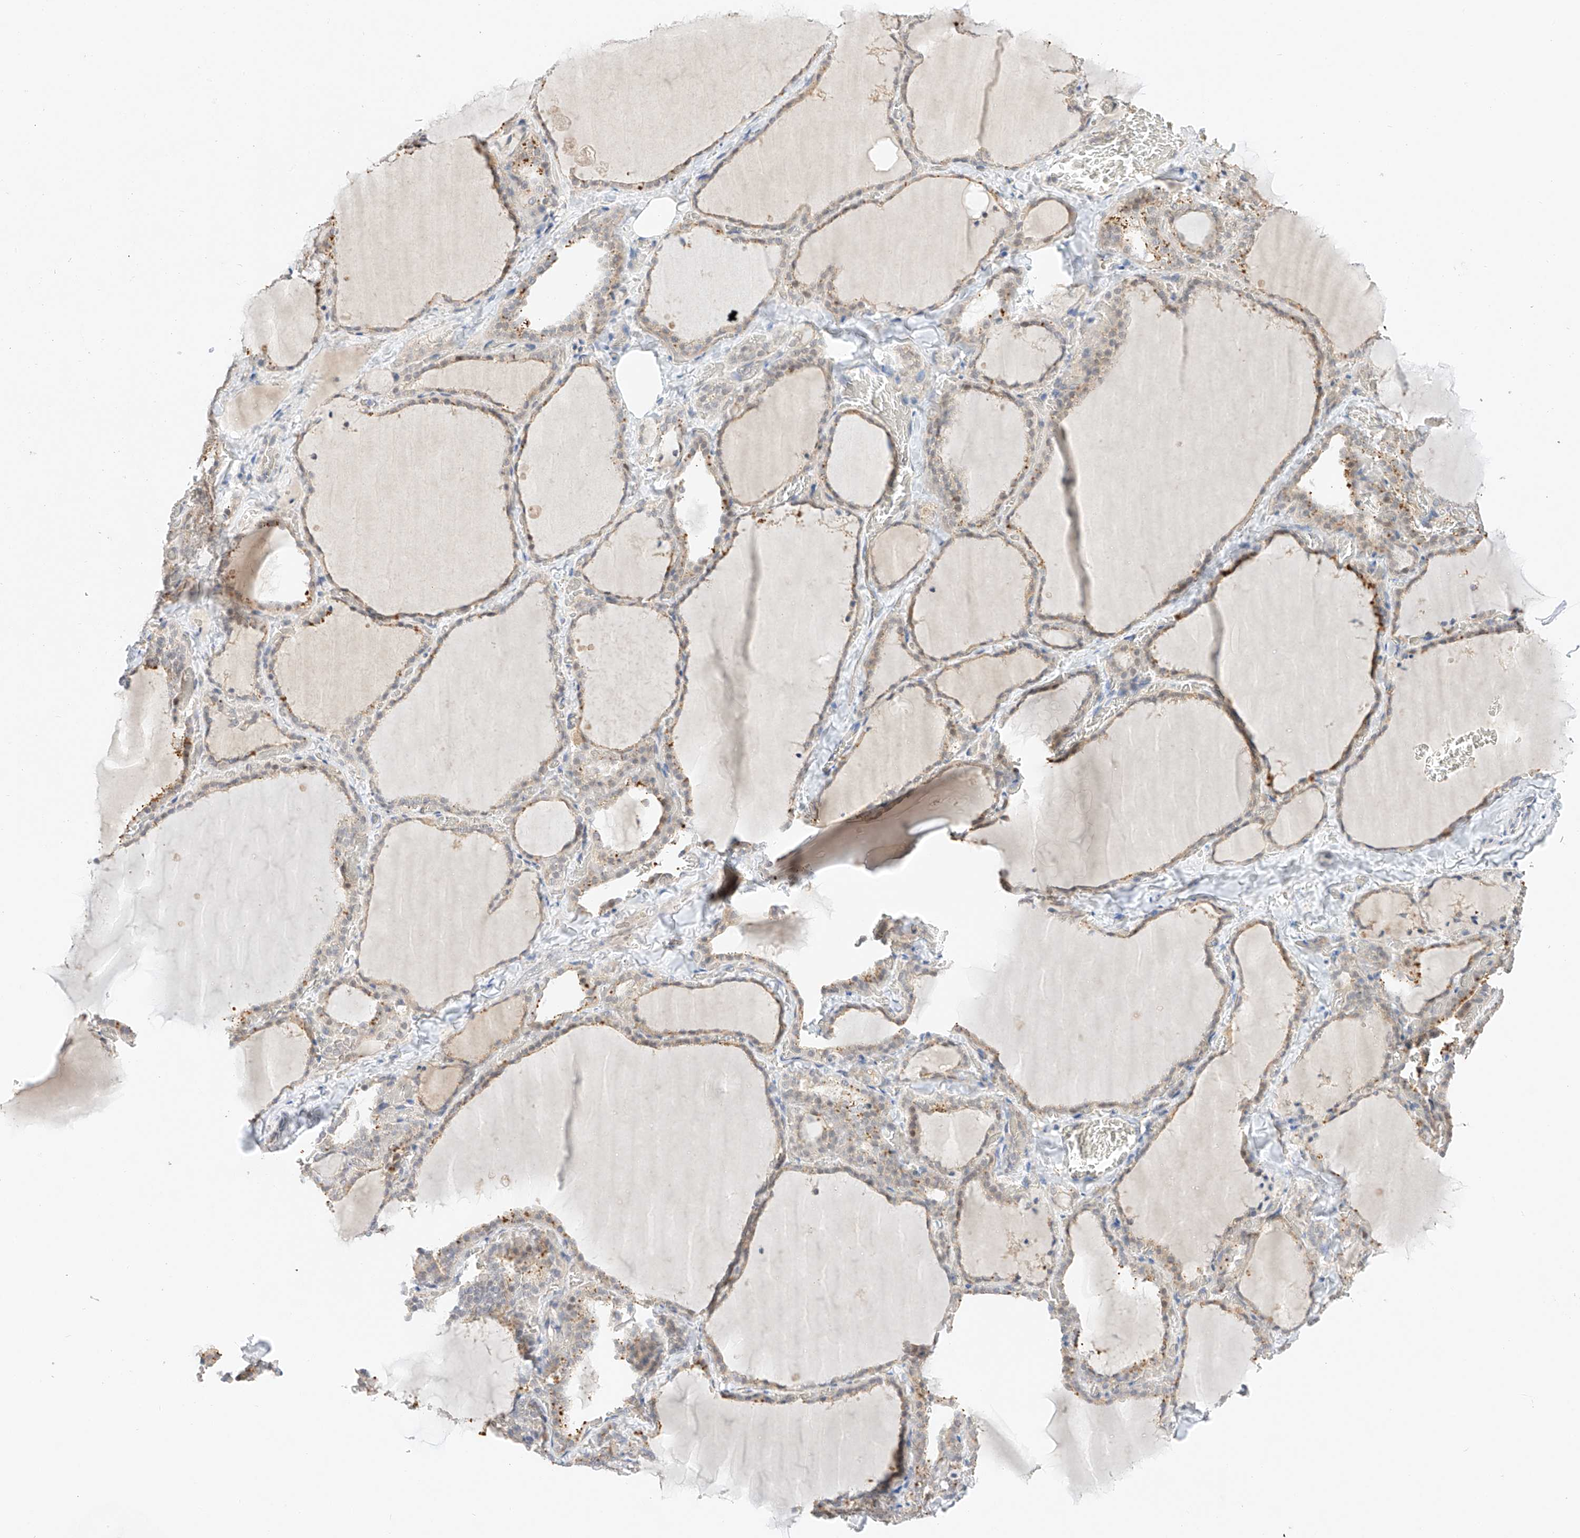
{"staining": {"intensity": "weak", "quantity": "<25%", "location": "cytoplasmic/membranous"}, "tissue": "thyroid gland", "cell_type": "Glandular cells", "image_type": "normal", "snomed": [{"axis": "morphology", "description": "Normal tissue, NOS"}, {"axis": "topography", "description": "Thyroid gland"}], "caption": "Immunohistochemistry histopathology image of normal human thyroid gland stained for a protein (brown), which exhibits no expression in glandular cells.", "gene": "IL22RA2", "patient": {"sex": "female", "age": 22}}